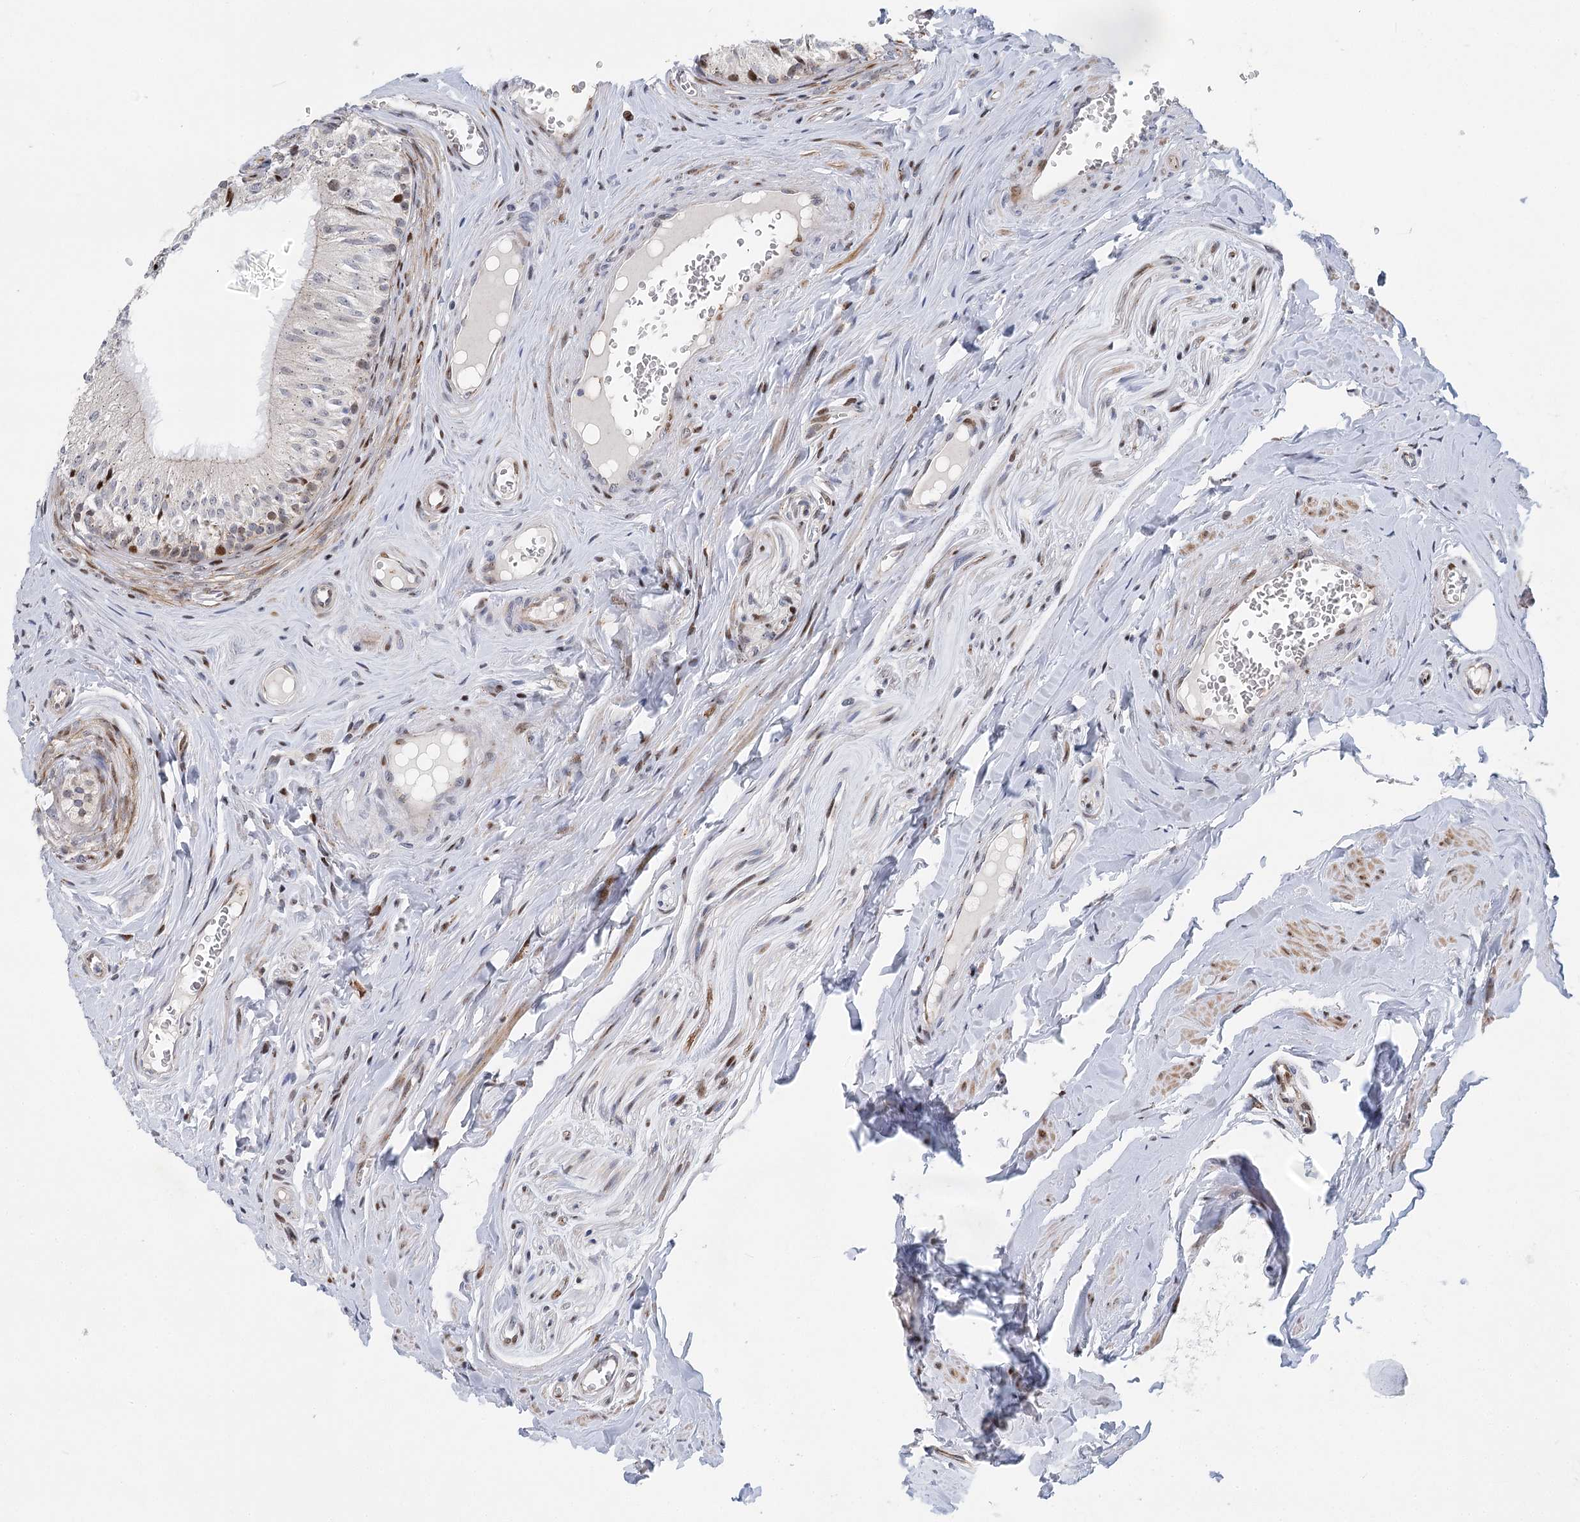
{"staining": {"intensity": "strong", "quantity": "<25%", "location": "nuclear"}, "tissue": "epididymis", "cell_type": "Glandular cells", "image_type": "normal", "snomed": [{"axis": "morphology", "description": "Normal tissue, NOS"}, {"axis": "topography", "description": "Epididymis"}], "caption": "DAB (3,3'-diaminobenzidine) immunohistochemical staining of unremarkable epididymis shows strong nuclear protein positivity in approximately <25% of glandular cells.", "gene": "CAMTA1", "patient": {"sex": "male", "age": 46}}